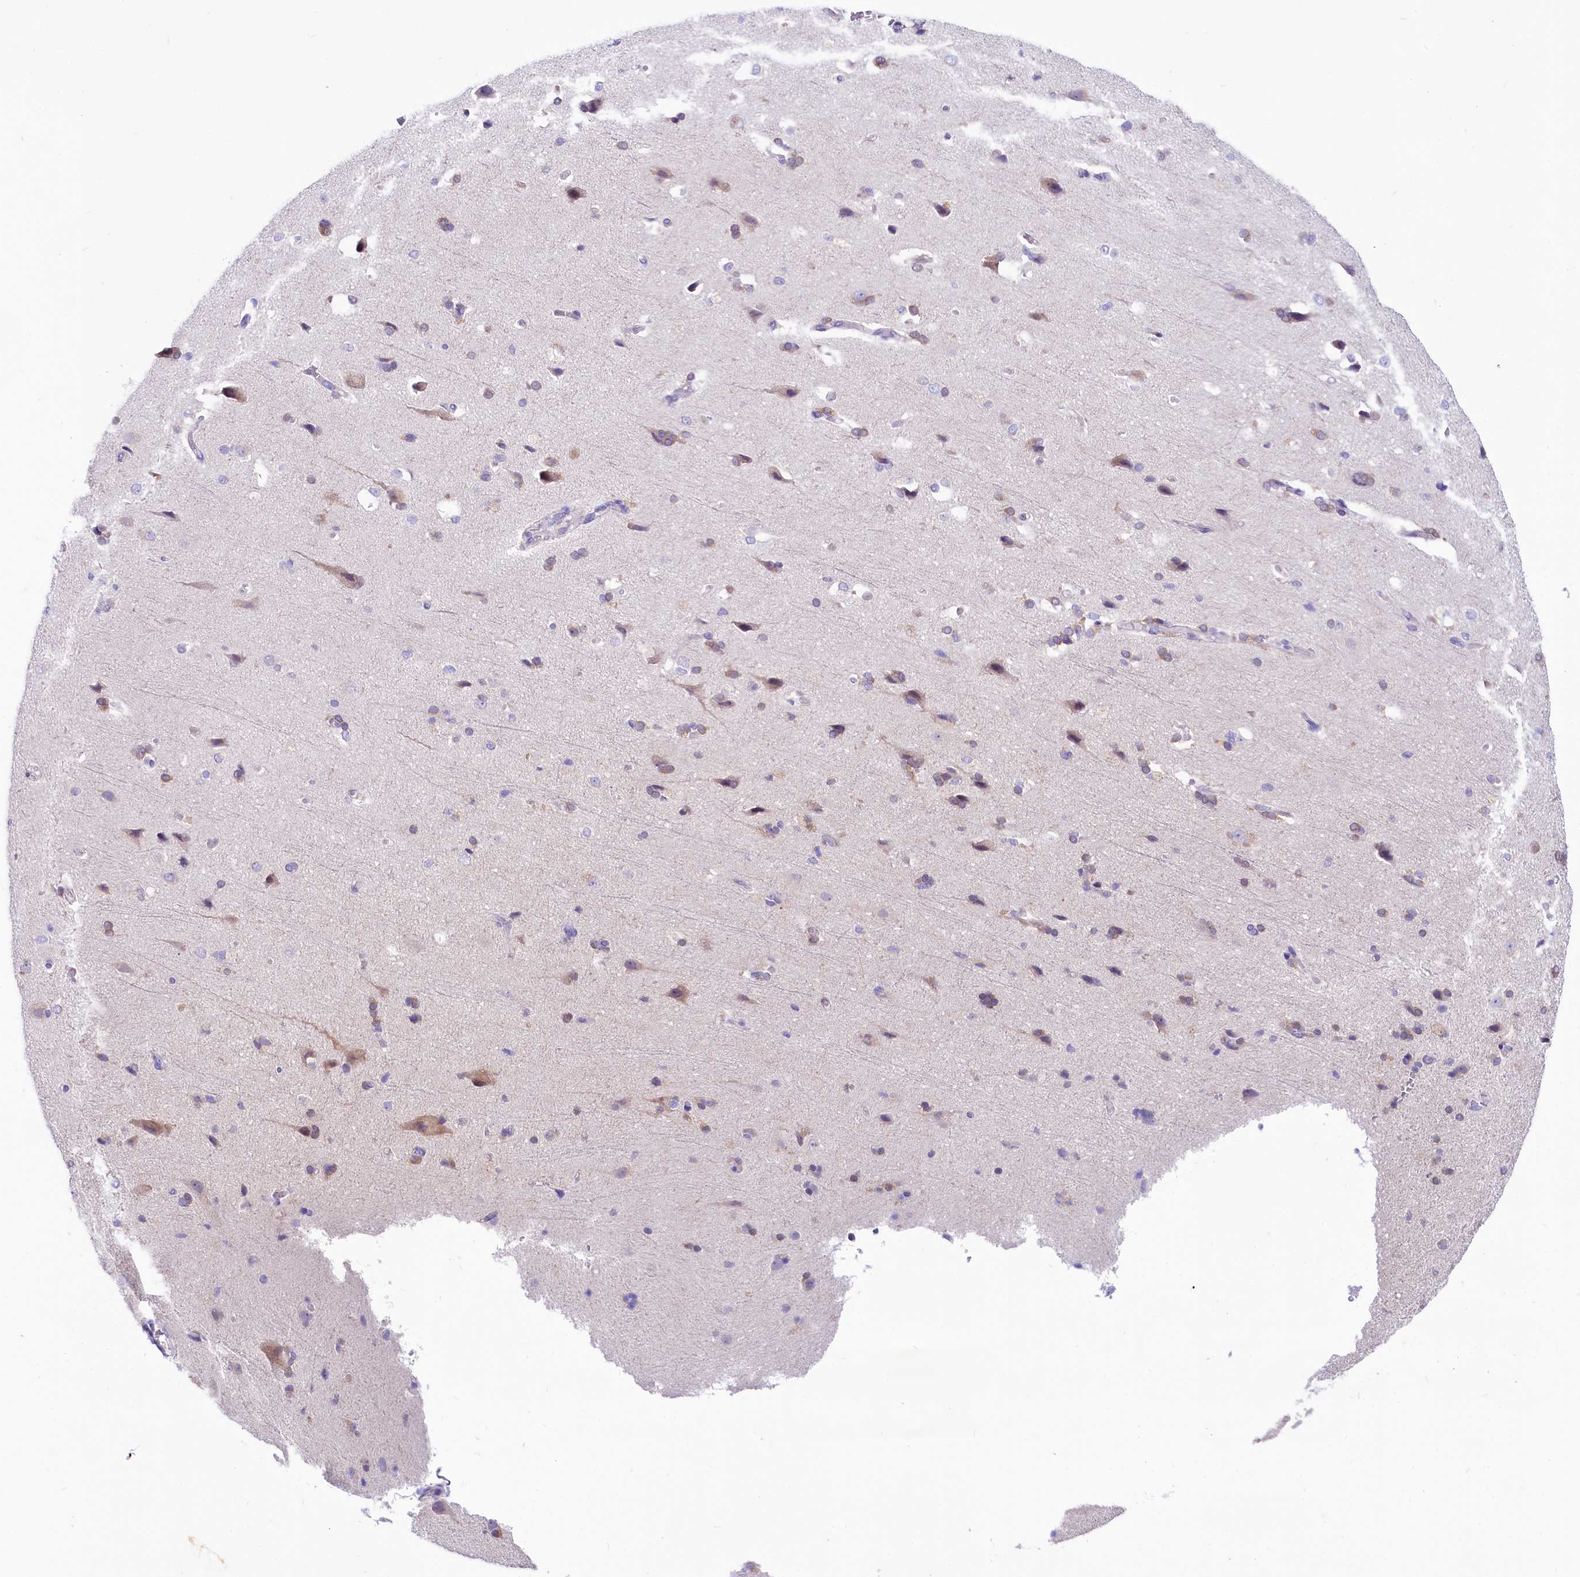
{"staining": {"intensity": "negative", "quantity": "none", "location": "none"}, "tissue": "cerebral cortex", "cell_type": "Endothelial cells", "image_type": "normal", "snomed": [{"axis": "morphology", "description": "Normal tissue, NOS"}, {"axis": "topography", "description": "Cerebral cortex"}], "caption": "High power microscopy histopathology image of an immunohistochemistry micrograph of normal cerebral cortex, revealing no significant staining in endothelial cells. (DAB immunohistochemistry (IHC) with hematoxylin counter stain).", "gene": "ABHD5", "patient": {"sex": "male", "age": 62}}